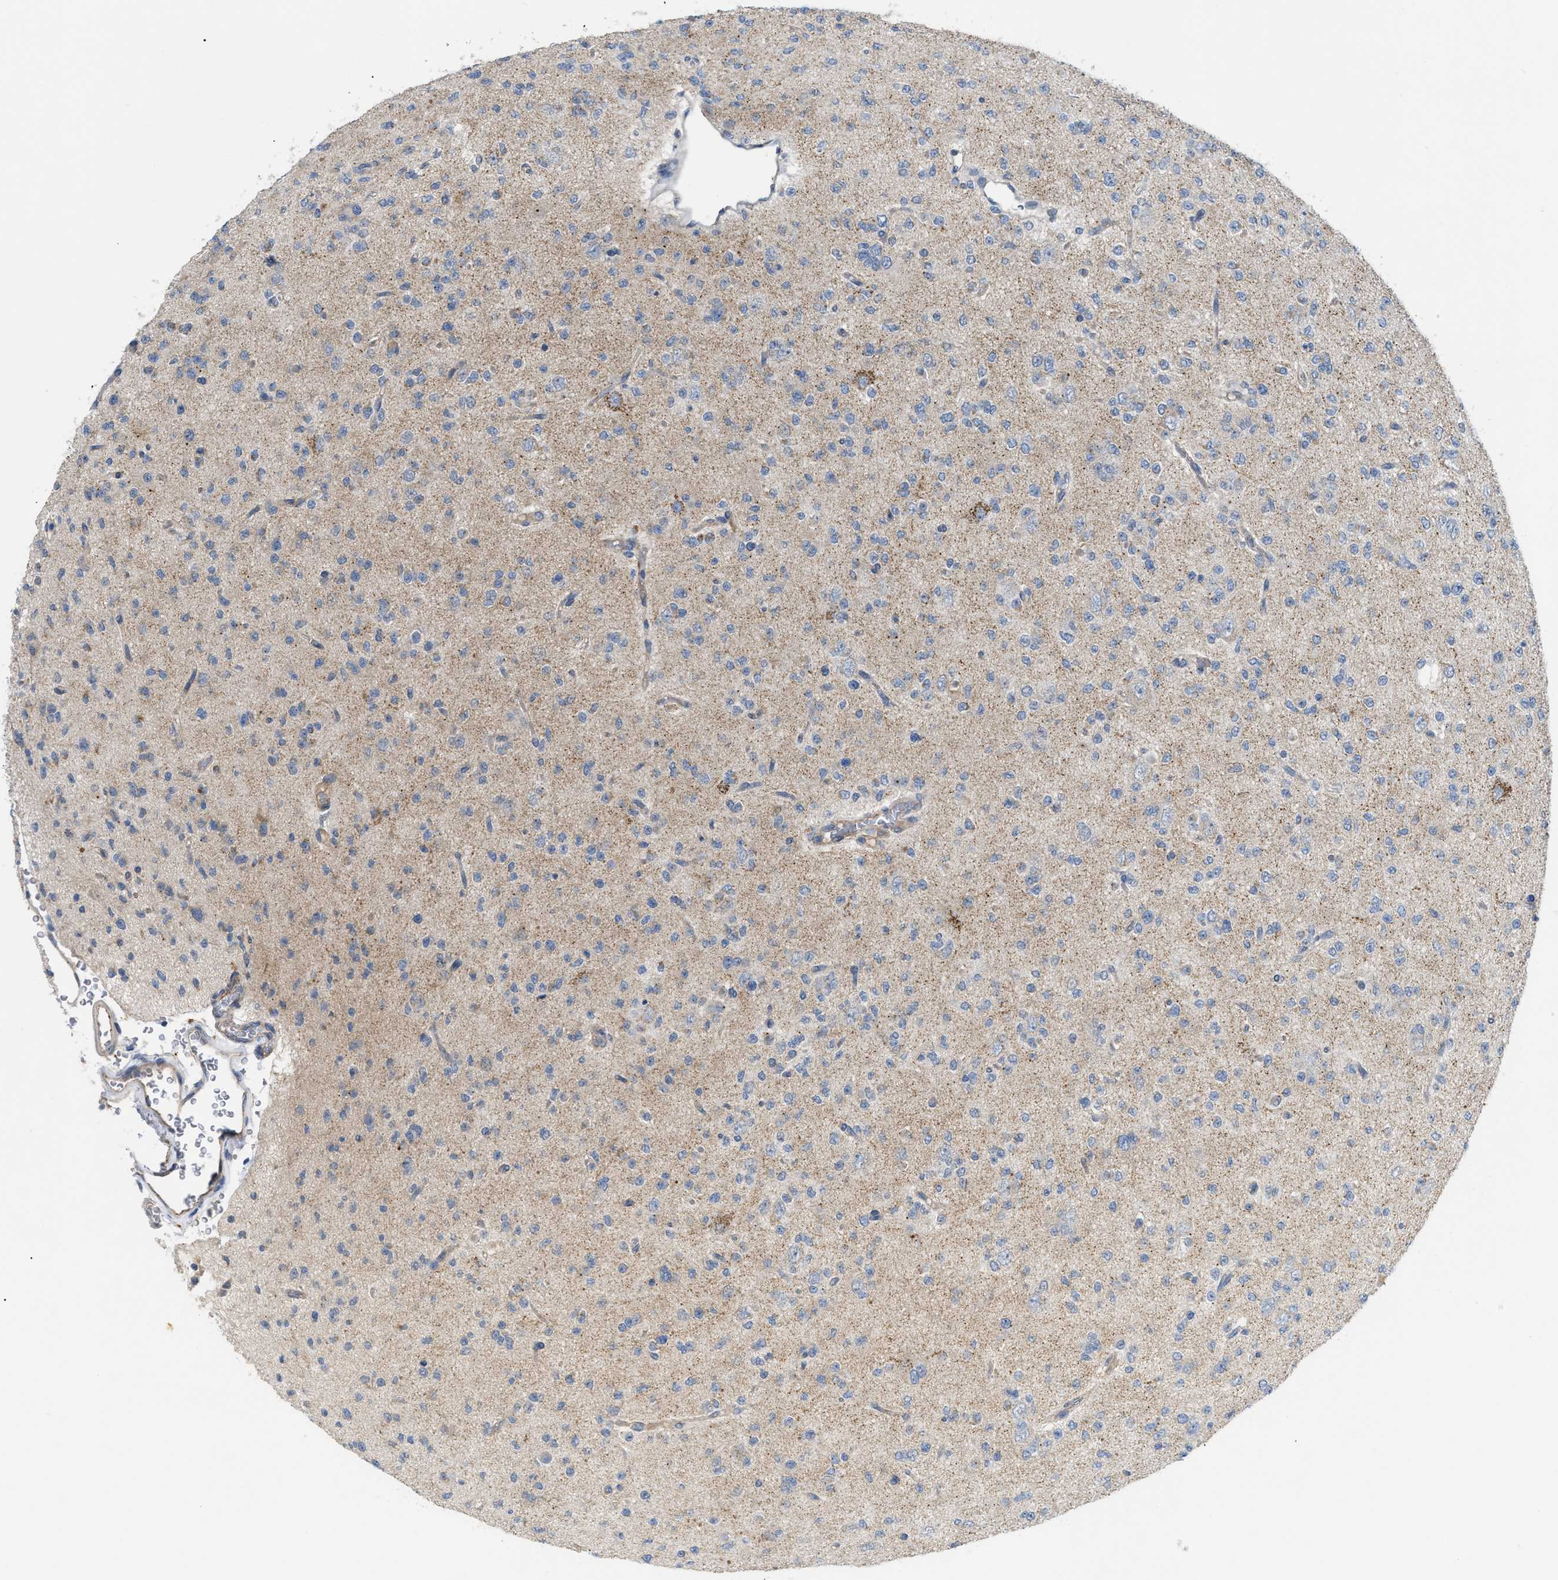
{"staining": {"intensity": "weak", "quantity": "<25%", "location": "cytoplasmic/membranous"}, "tissue": "glioma", "cell_type": "Tumor cells", "image_type": "cancer", "snomed": [{"axis": "morphology", "description": "Glioma, malignant, Low grade"}, {"axis": "topography", "description": "Brain"}], "caption": "Immunohistochemistry of human glioma exhibits no expression in tumor cells.", "gene": "DHX58", "patient": {"sex": "male", "age": 38}}